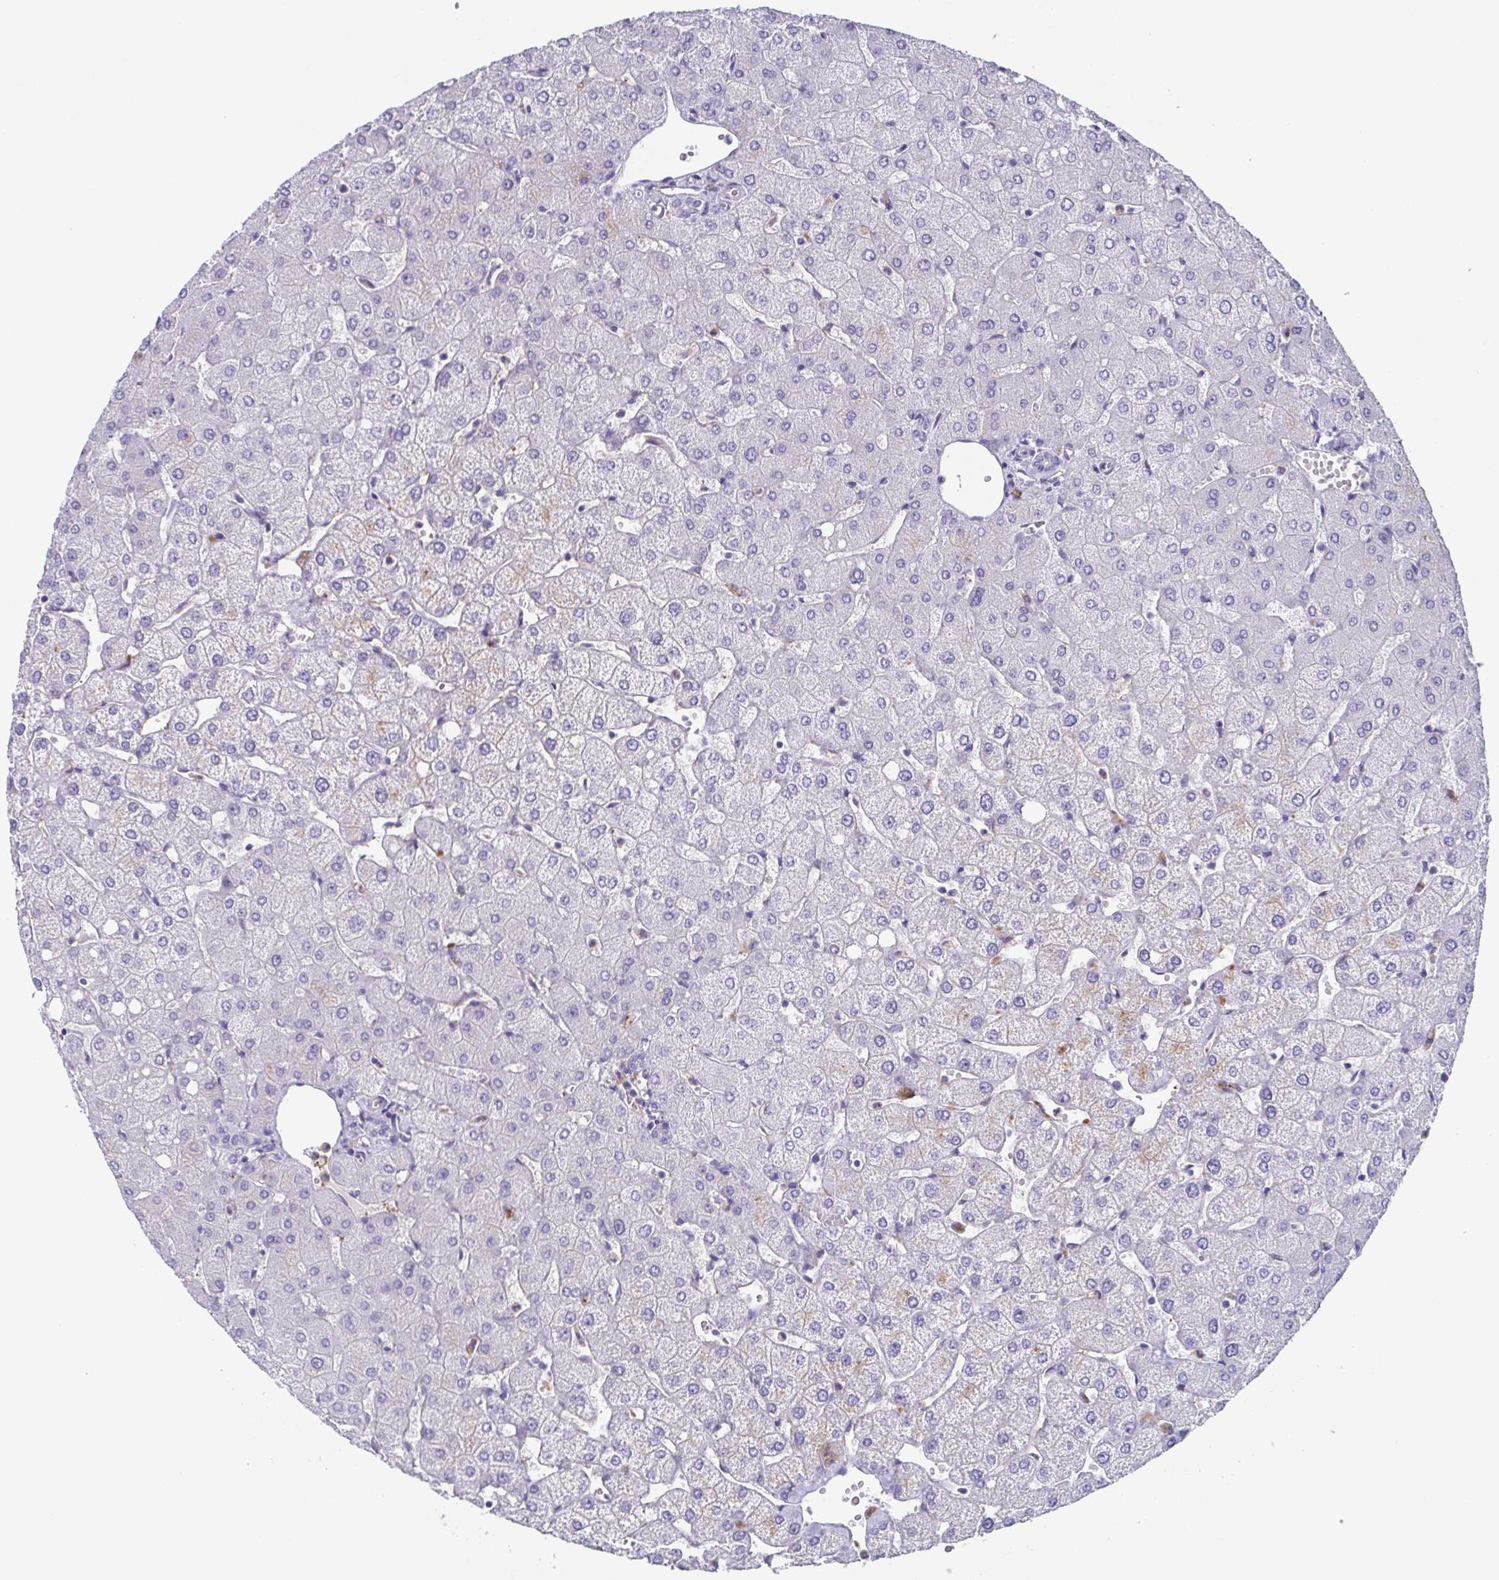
{"staining": {"intensity": "negative", "quantity": "none", "location": "none"}, "tissue": "liver", "cell_type": "Cholangiocytes", "image_type": "normal", "snomed": [{"axis": "morphology", "description": "Normal tissue, NOS"}, {"axis": "topography", "description": "Liver"}], "caption": "Histopathology image shows no protein positivity in cholangiocytes of unremarkable liver. (DAB immunohistochemistry (IHC), high magnification).", "gene": "LYRM2", "patient": {"sex": "female", "age": 54}}